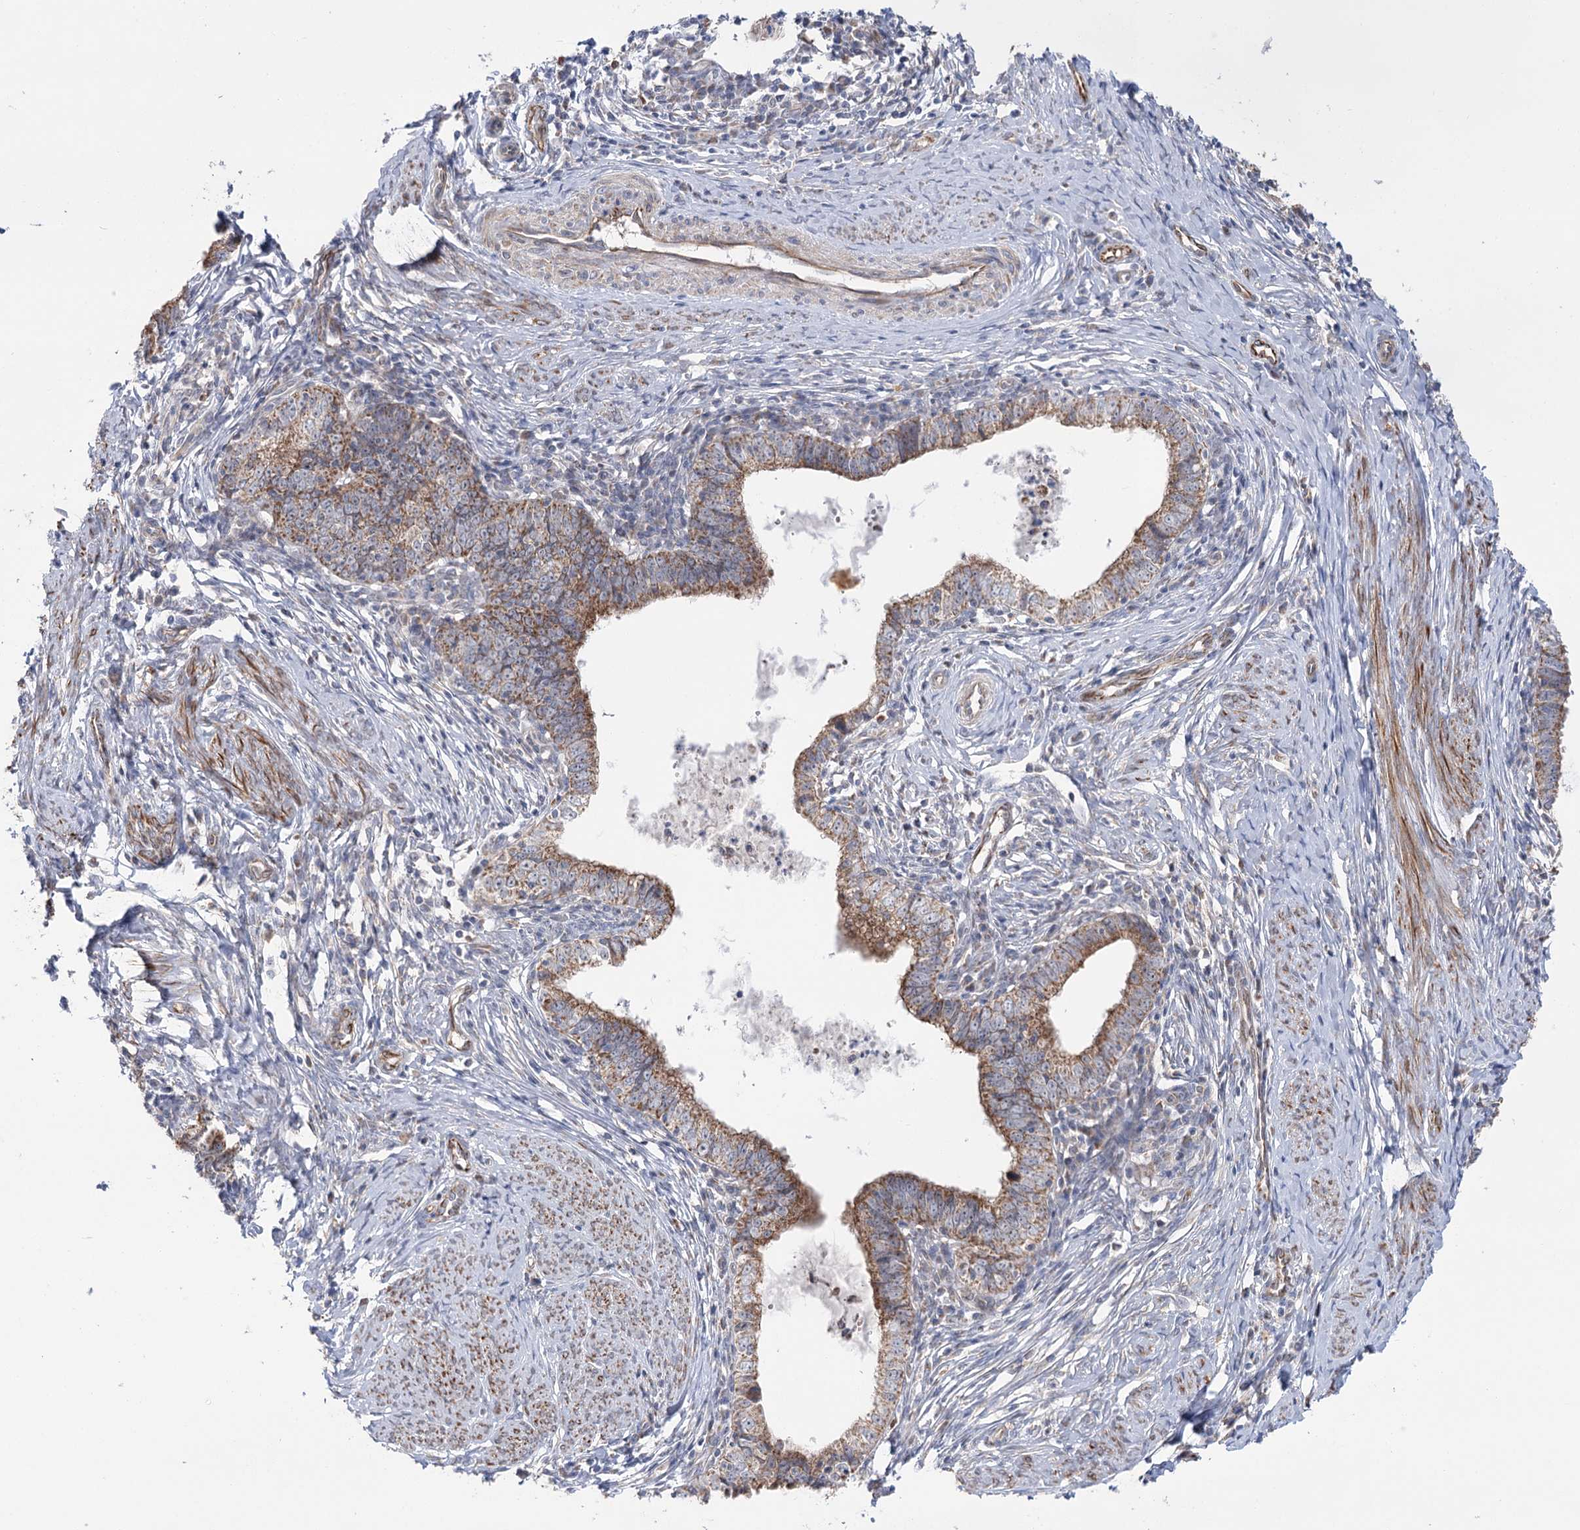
{"staining": {"intensity": "moderate", "quantity": ">75%", "location": "cytoplasmic/membranous"}, "tissue": "cervical cancer", "cell_type": "Tumor cells", "image_type": "cancer", "snomed": [{"axis": "morphology", "description": "Adenocarcinoma, NOS"}, {"axis": "topography", "description": "Cervix"}], "caption": "This image displays immunohistochemistry (IHC) staining of adenocarcinoma (cervical), with medium moderate cytoplasmic/membranous expression in about >75% of tumor cells.", "gene": "ECHDC3", "patient": {"sex": "female", "age": 36}}